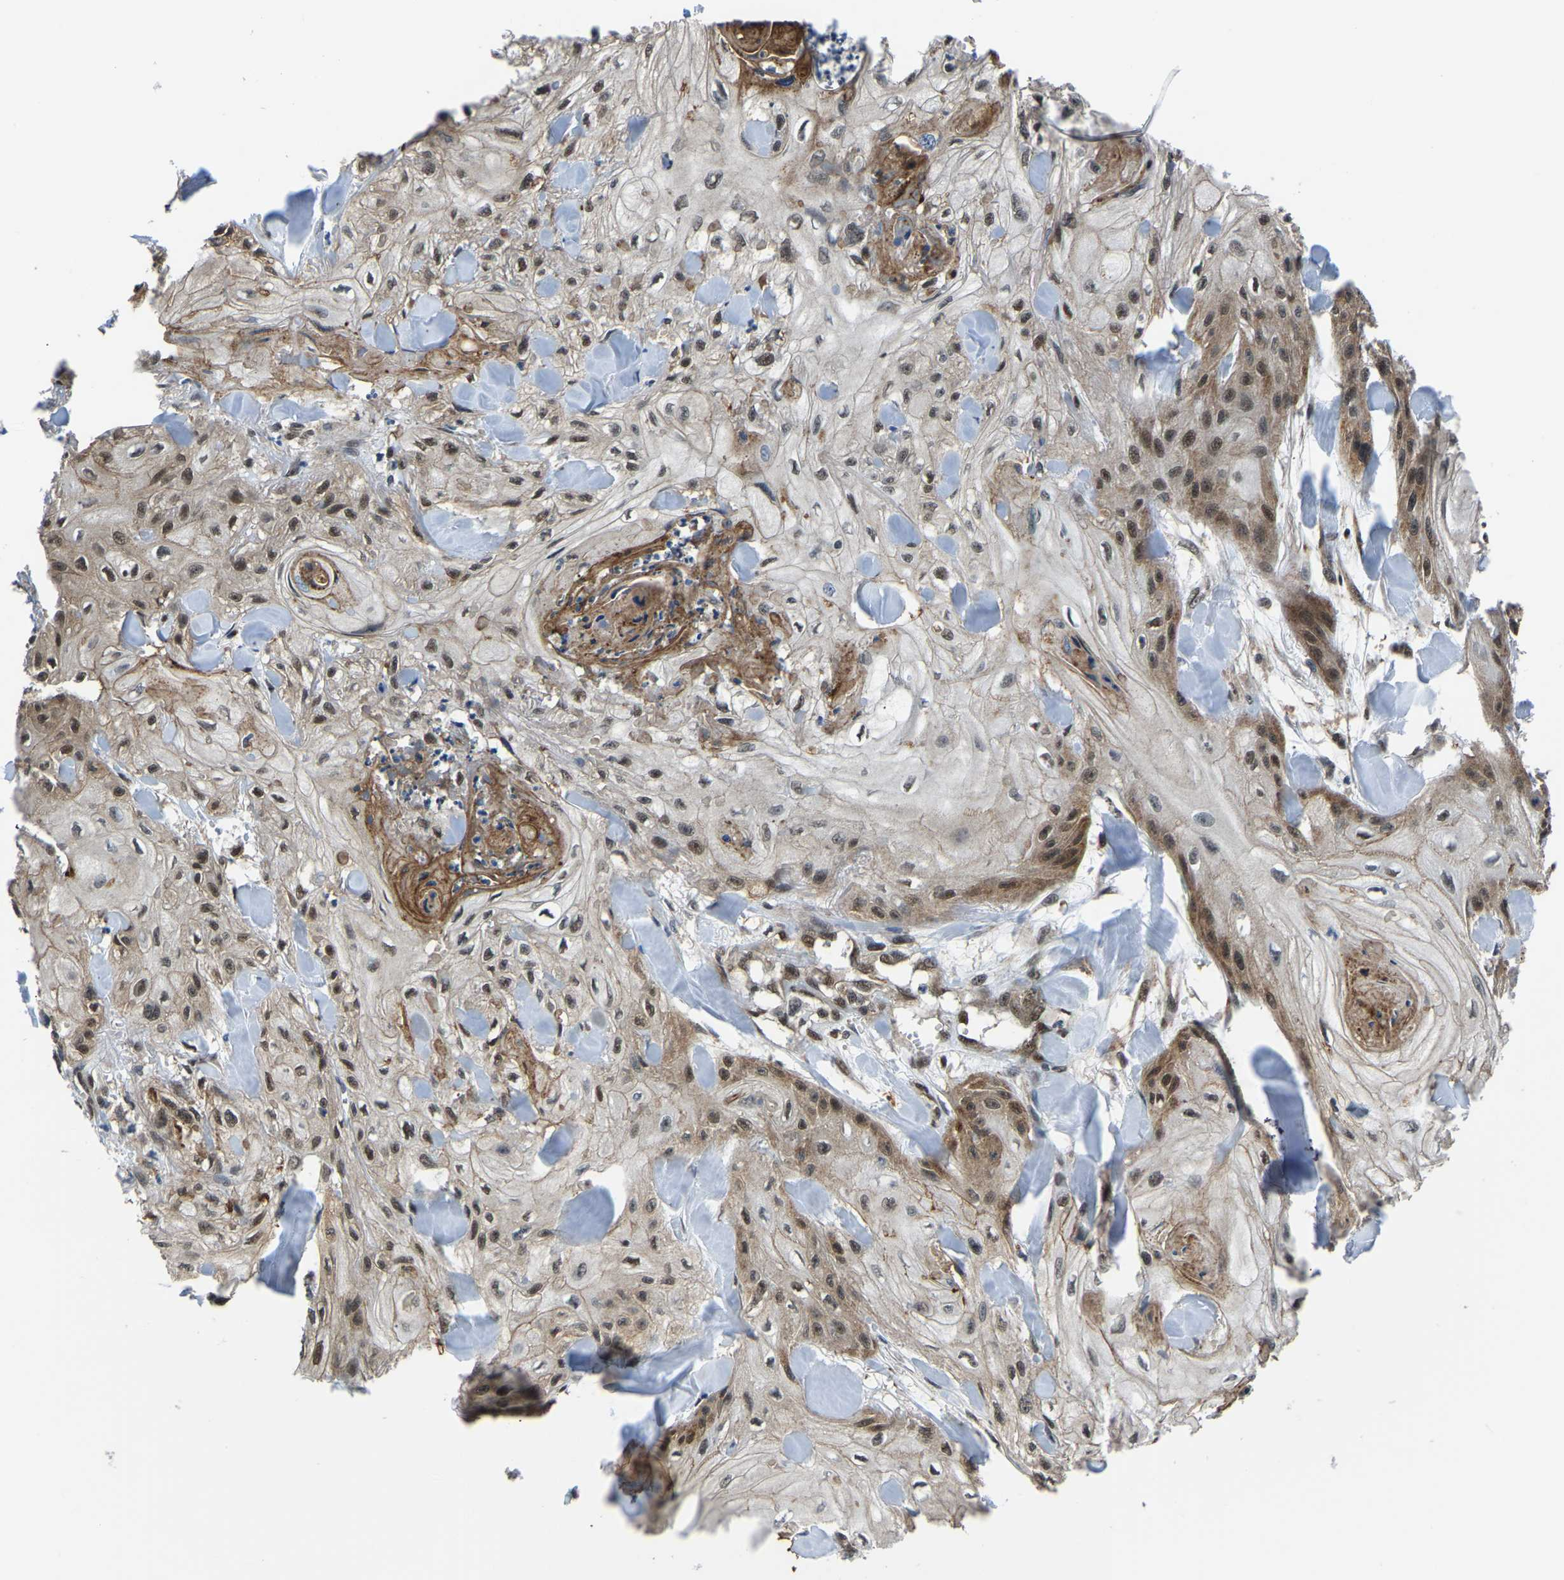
{"staining": {"intensity": "moderate", "quantity": ">75%", "location": "cytoplasmic/membranous,nuclear"}, "tissue": "skin cancer", "cell_type": "Tumor cells", "image_type": "cancer", "snomed": [{"axis": "morphology", "description": "Squamous cell carcinoma, NOS"}, {"axis": "topography", "description": "Skin"}], "caption": "Immunohistochemistry (IHC) micrograph of neoplastic tissue: human skin cancer stained using immunohistochemistry (IHC) demonstrates medium levels of moderate protein expression localized specifically in the cytoplasmic/membranous and nuclear of tumor cells, appearing as a cytoplasmic/membranous and nuclear brown color.", "gene": "DFFA", "patient": {"sex": "male", "age": 74}}